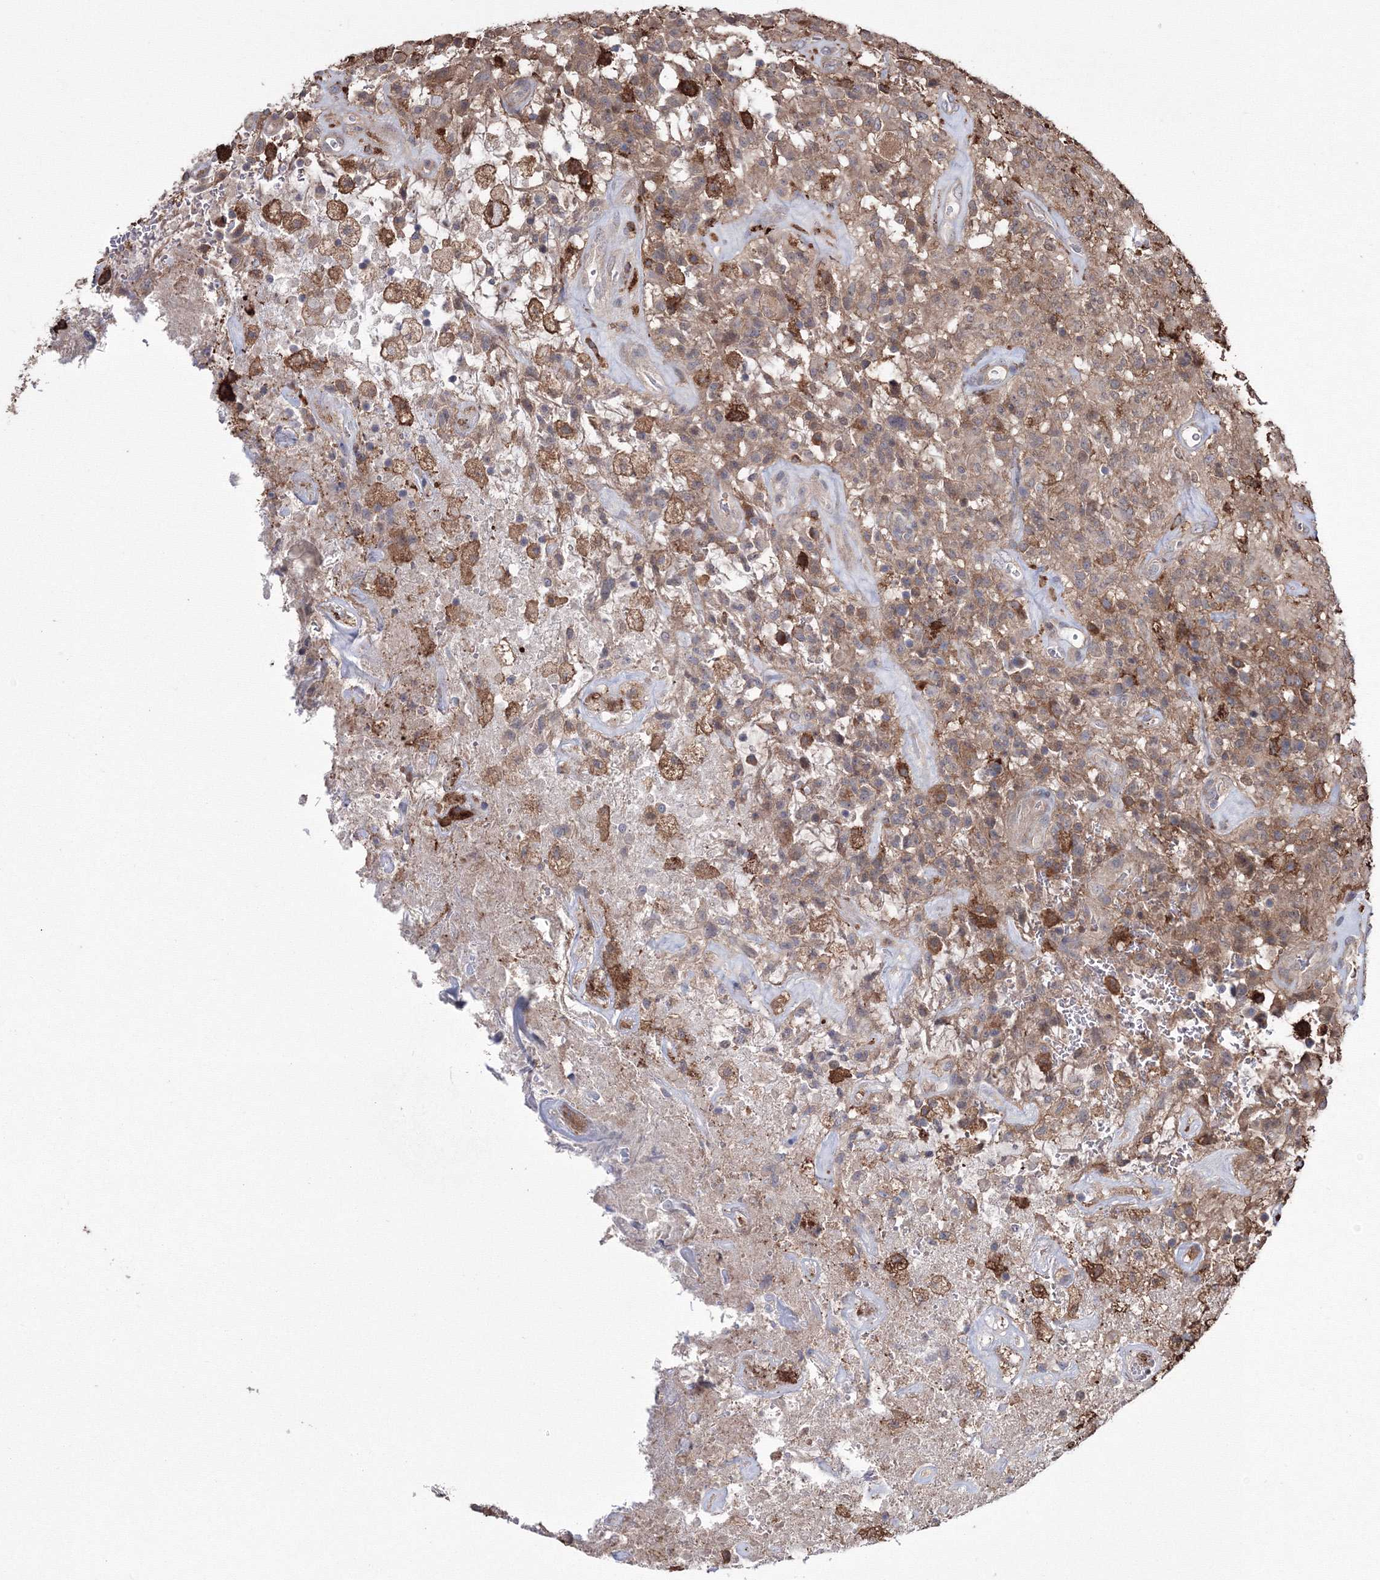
{"staining": {"intensity": "moderate", "quantity": "25%-75%", "location": "cytoplasmic/membranous"}, "tissue": "glioma", "cell_type": "Tumor cells", "image_type": "cancer", "snomed": [{"axis": "morphology", "description": "Glioma, malignant, High grade"}, {"axis": "topography", "description": "Brain"}], "caption": "Immunohistochemistry image of neoplastic tissue: malignant glioma (high-grade) stained using immunohistochemistry displays medium levels of moderate protein expression localized specifically in the cytoplasmic/membranous of tumor cells, appearing as a cytoplasmic/membranous brown color.", "gene": "RANBP3L", "patient": {"sex": "female", "age": 57}}